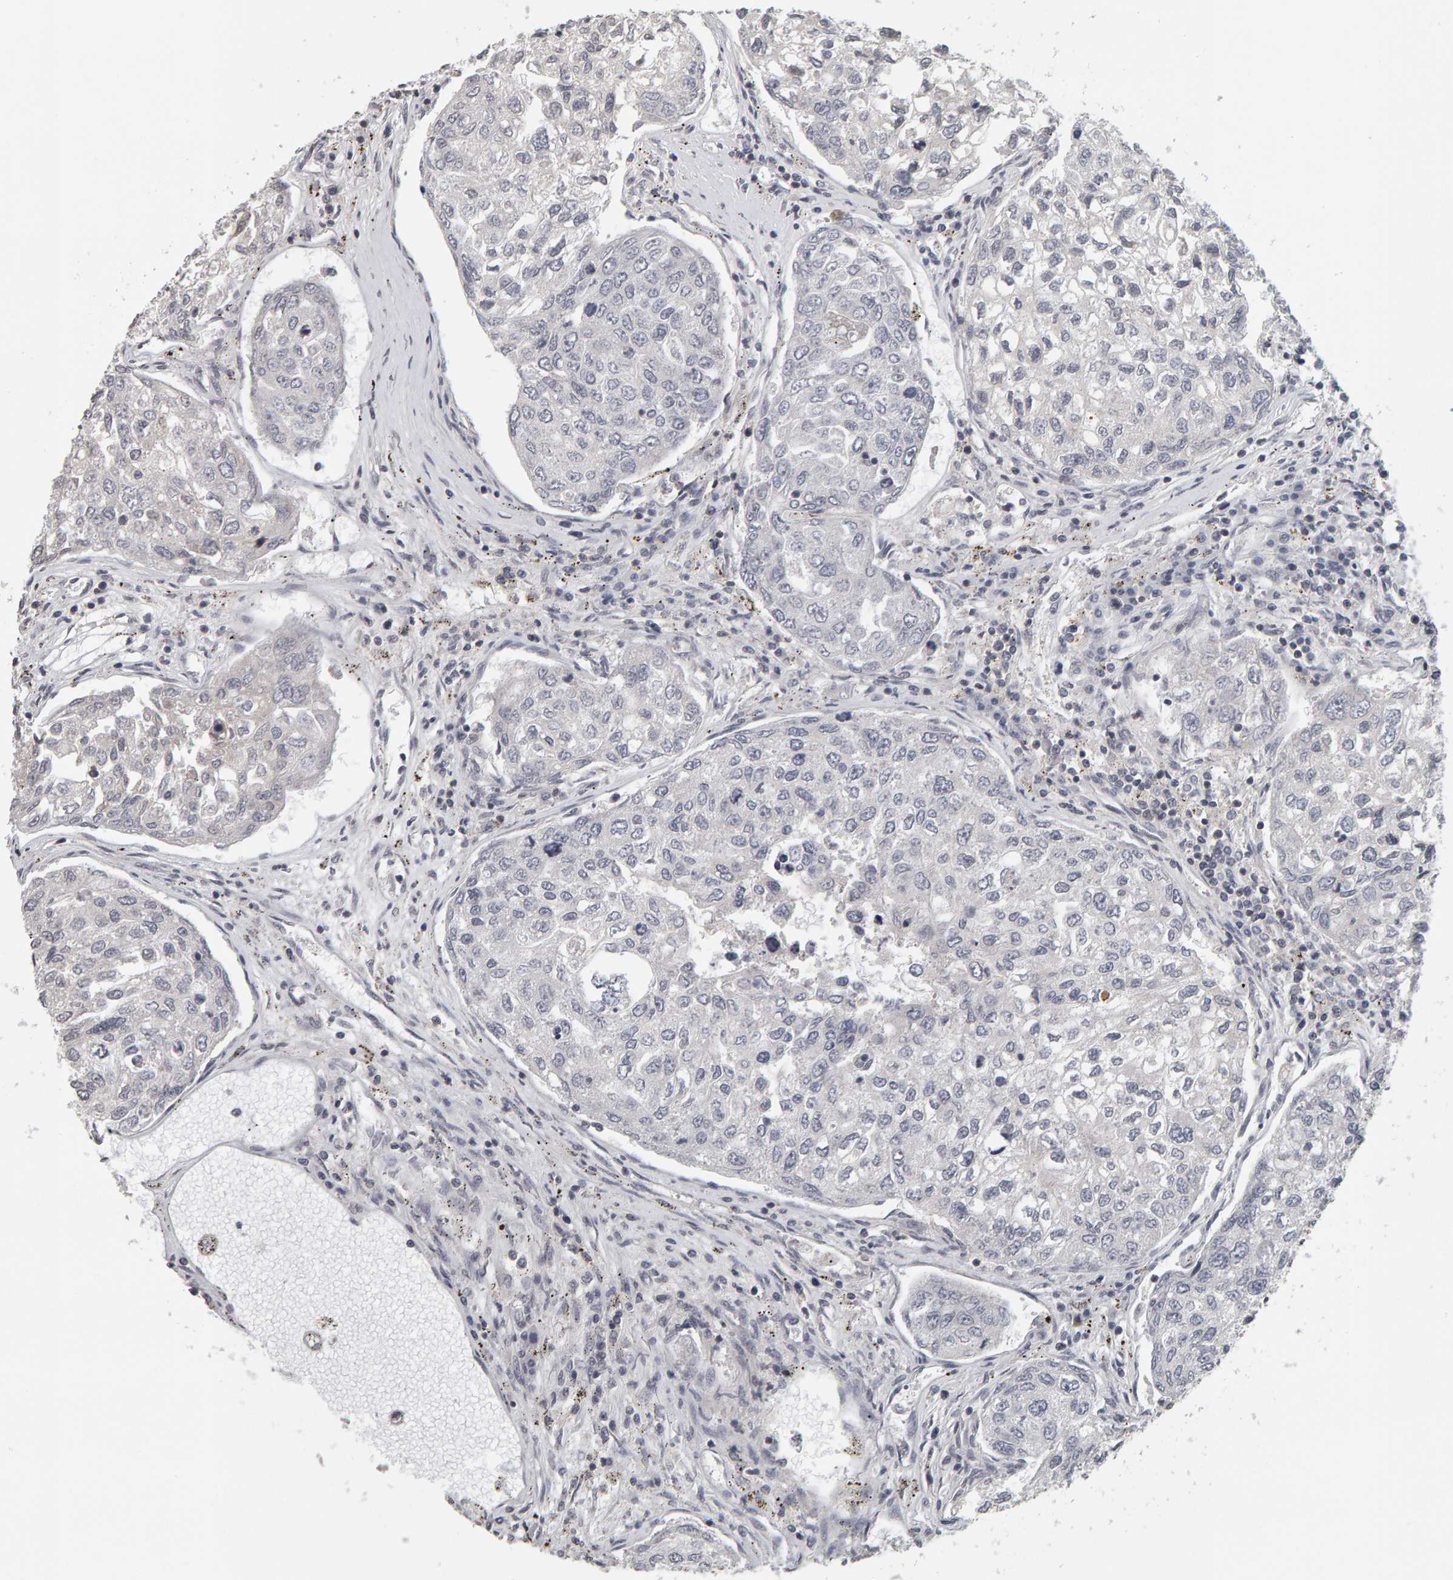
{"staining": {"intensity": "negative", "quantity": "none", "location": "none"}, "tissue": "urothelial cancer", "cell_type": "Tumor cells", "image_type": "cancer", "snomed": [{"axis": "morphology", "description": "Urothelial carcinoma, High grade"}, {"axis": "topography", "description": "Lymph node"}, {"axis": "topography", "description": "Urinary bladder"}], "caption": "High-grade urothelial carcinoma stained for a protein using immunohistochemistry (IHC) shows no staining tumor cells.", "gene": "TEFM", "patient": {"sex": "male", "age": 51}}